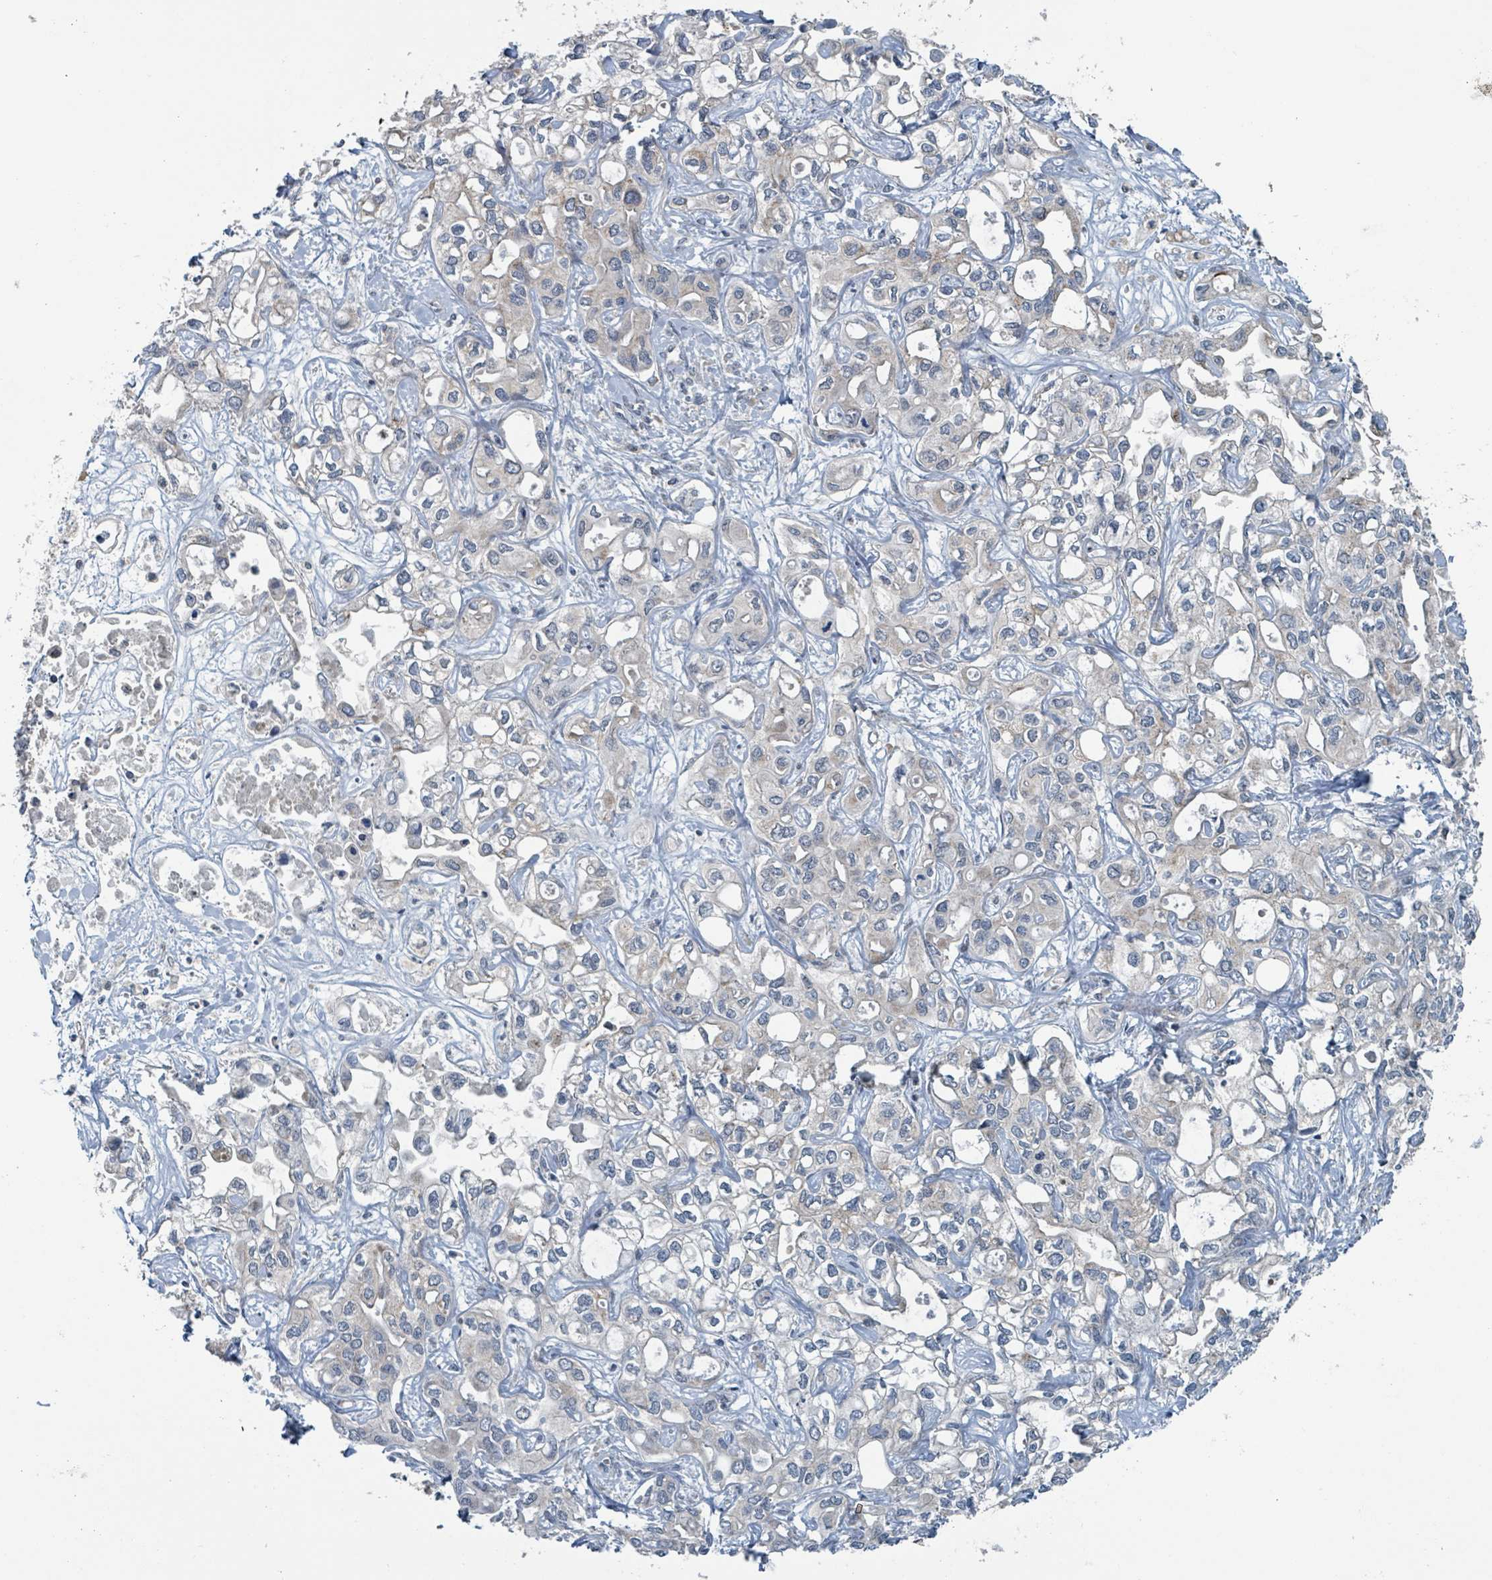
{"staining": {"intensity": "negative", "quantity": "none", "location": "none"}, "tissue": "liver cancer", "cell_type": "Tumor cells", "image_type": "cancer", "snomed": [{"axis": "morphology", "description": "Cholangiocarcinoma"}, {"axis": "topography", "description": "Liver"}], "caption": "High magnification brightfield microscopy of liver cancer (cholangiocarcinoma) stained with DAB (brown) and counterstained with hematoxylin (blue): tumor cells show no significant positivity. (Immunohistochemistry (ihc), brightfield microscopy, high magnification).", "gene": "ACBD4", "patient": {"sex": "female", "age": 64}}